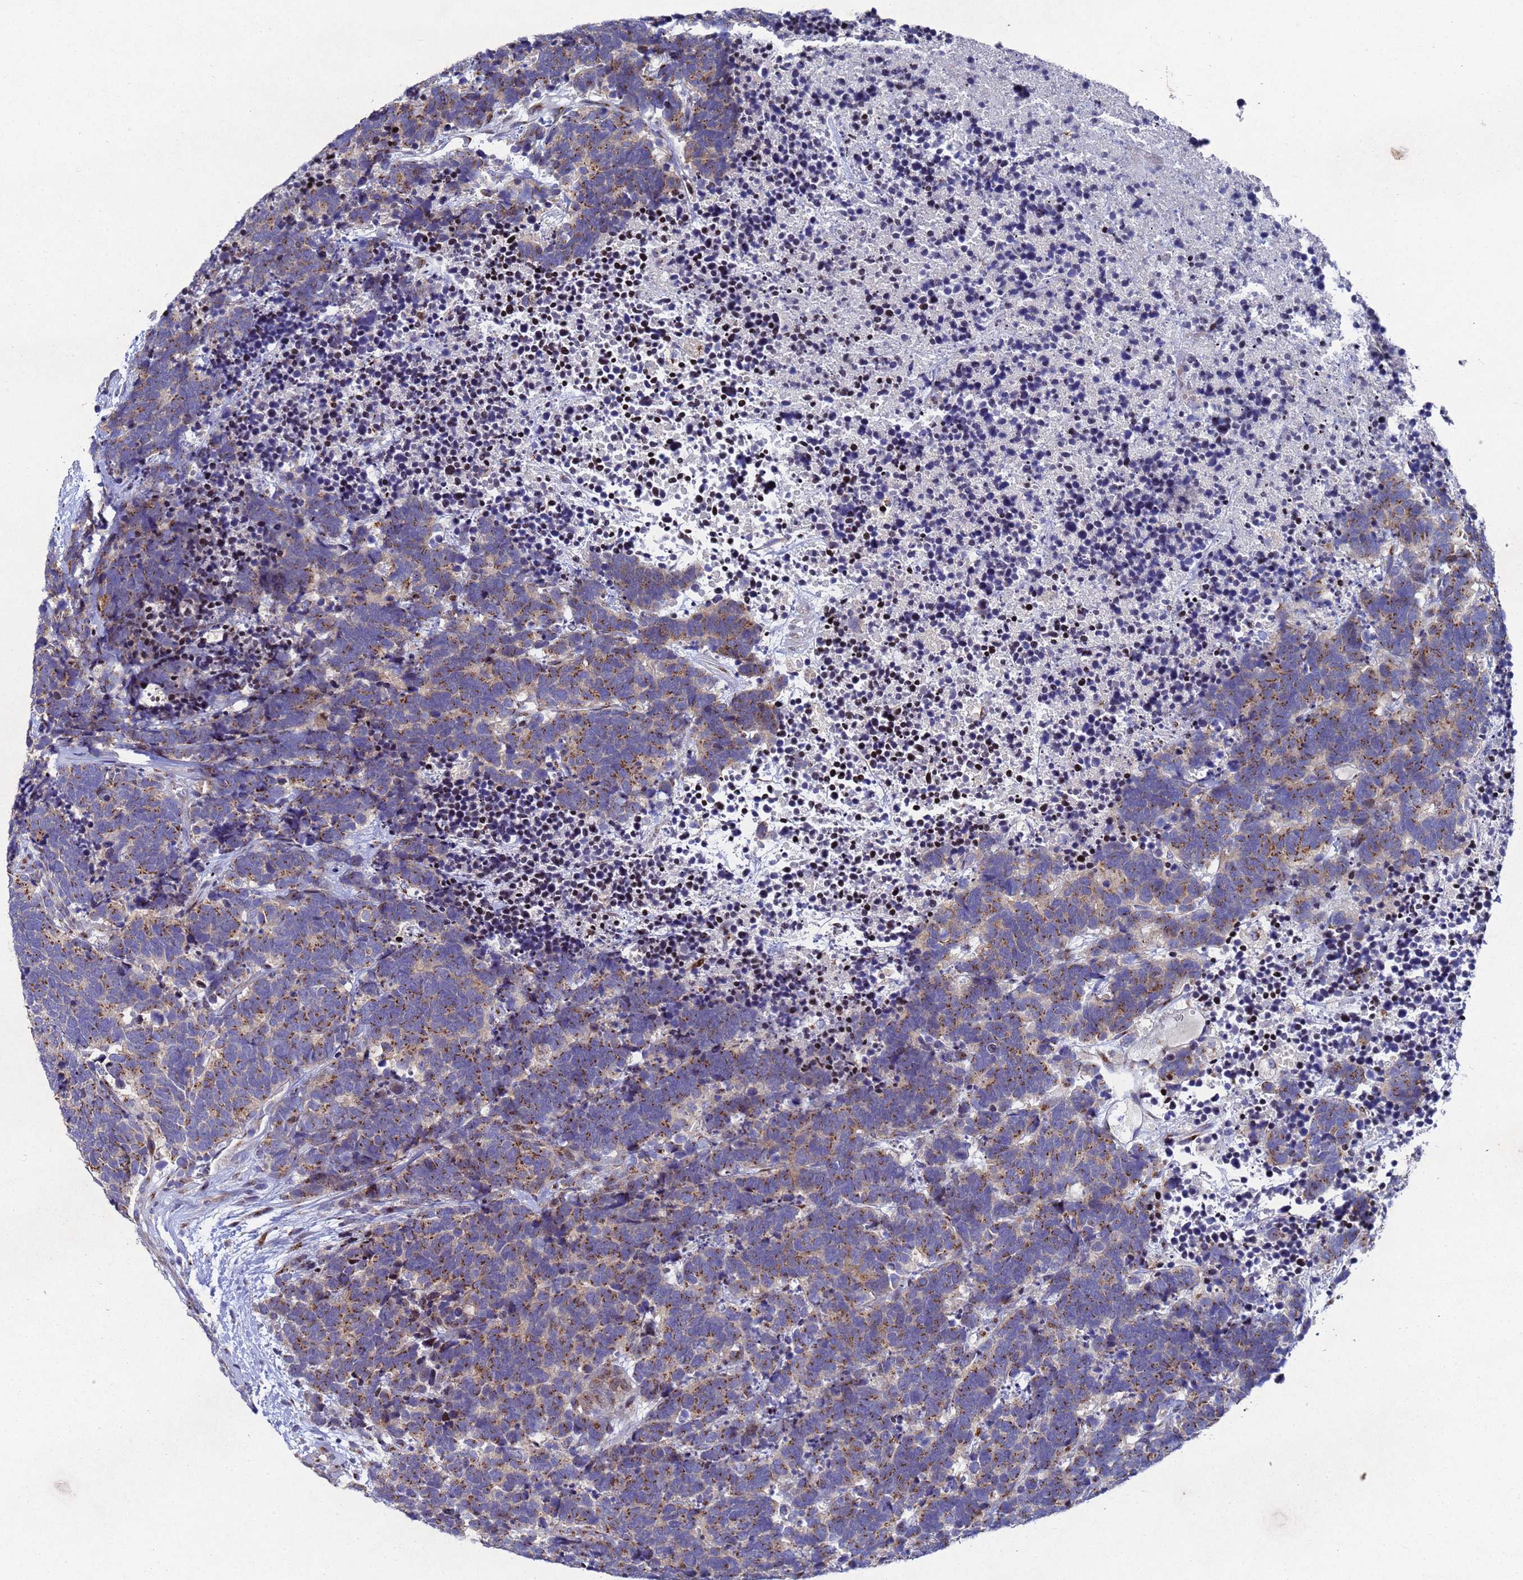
{"staining": {"intensity": "moderate", "quantity": ">75%", "location": "cytoplasmic/membranous"}, "tissue": "carcinoid", "cell_type": "Tumor cells", "image_type": "cancer", "snomed": [{"axis": "morphology", "description": "Carcinoma, NOS"}, {"axis": "morphology", "description": "Carcinoid, malignant, NOS"}, {"axis": "topography", "description": "Urinary bladder"}], "caption": "This micrograph shows carcinoid stained with IHC to label a protein in brown. The cytoplasmic/membranous of tumor cells show moderate positivity for the protein. Nuclei are counter-stained blue.", "gene": "NSUN6", "patient": {"sex": "male", "age": 57}}